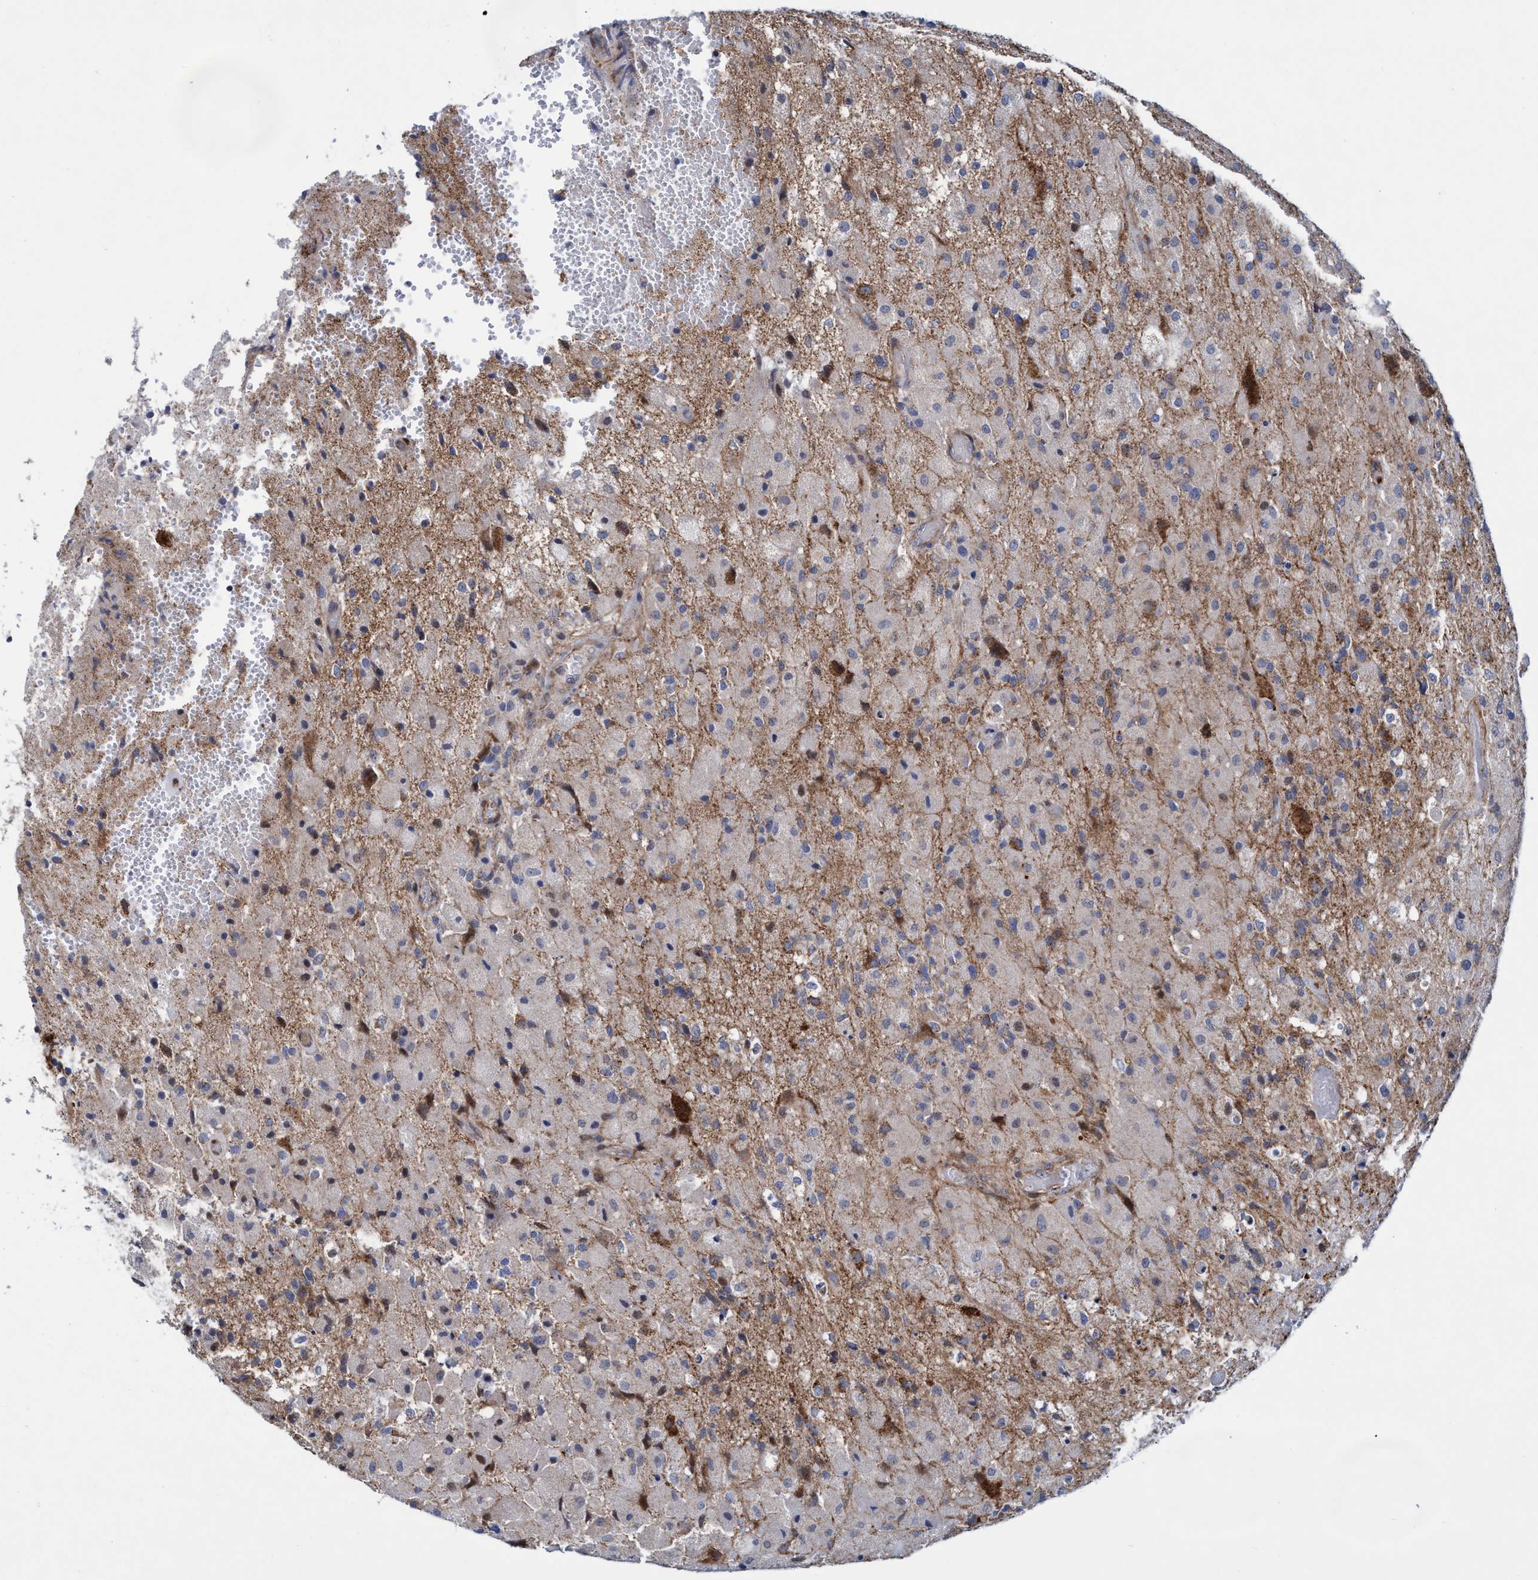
{"staining": {"intensity": "moderate", "quantity": "<25%", "location": "cytoplasmic/membranous"}, "tissue": "glioma", "cell_type": "Tumor cells", "image_type": "cancer", "snomed": [{"axis": "morphology", "description": "Normal tissue, NOS"}, {"axis": "morphology", "description": "Glioma, malignant, High grade"}, {"axis": "topography", "description": "Cerebral cortex"}], "caption": "Tumor cells show low levels of moderate cytoplasmic/membranous staining in about <25% of cells in malignant high-grade glioma. (Brightfield microscopy of DAB IHC at high magnification).", "gene": "POLR1F", "patient": {"sex": "male", "age": 77}}